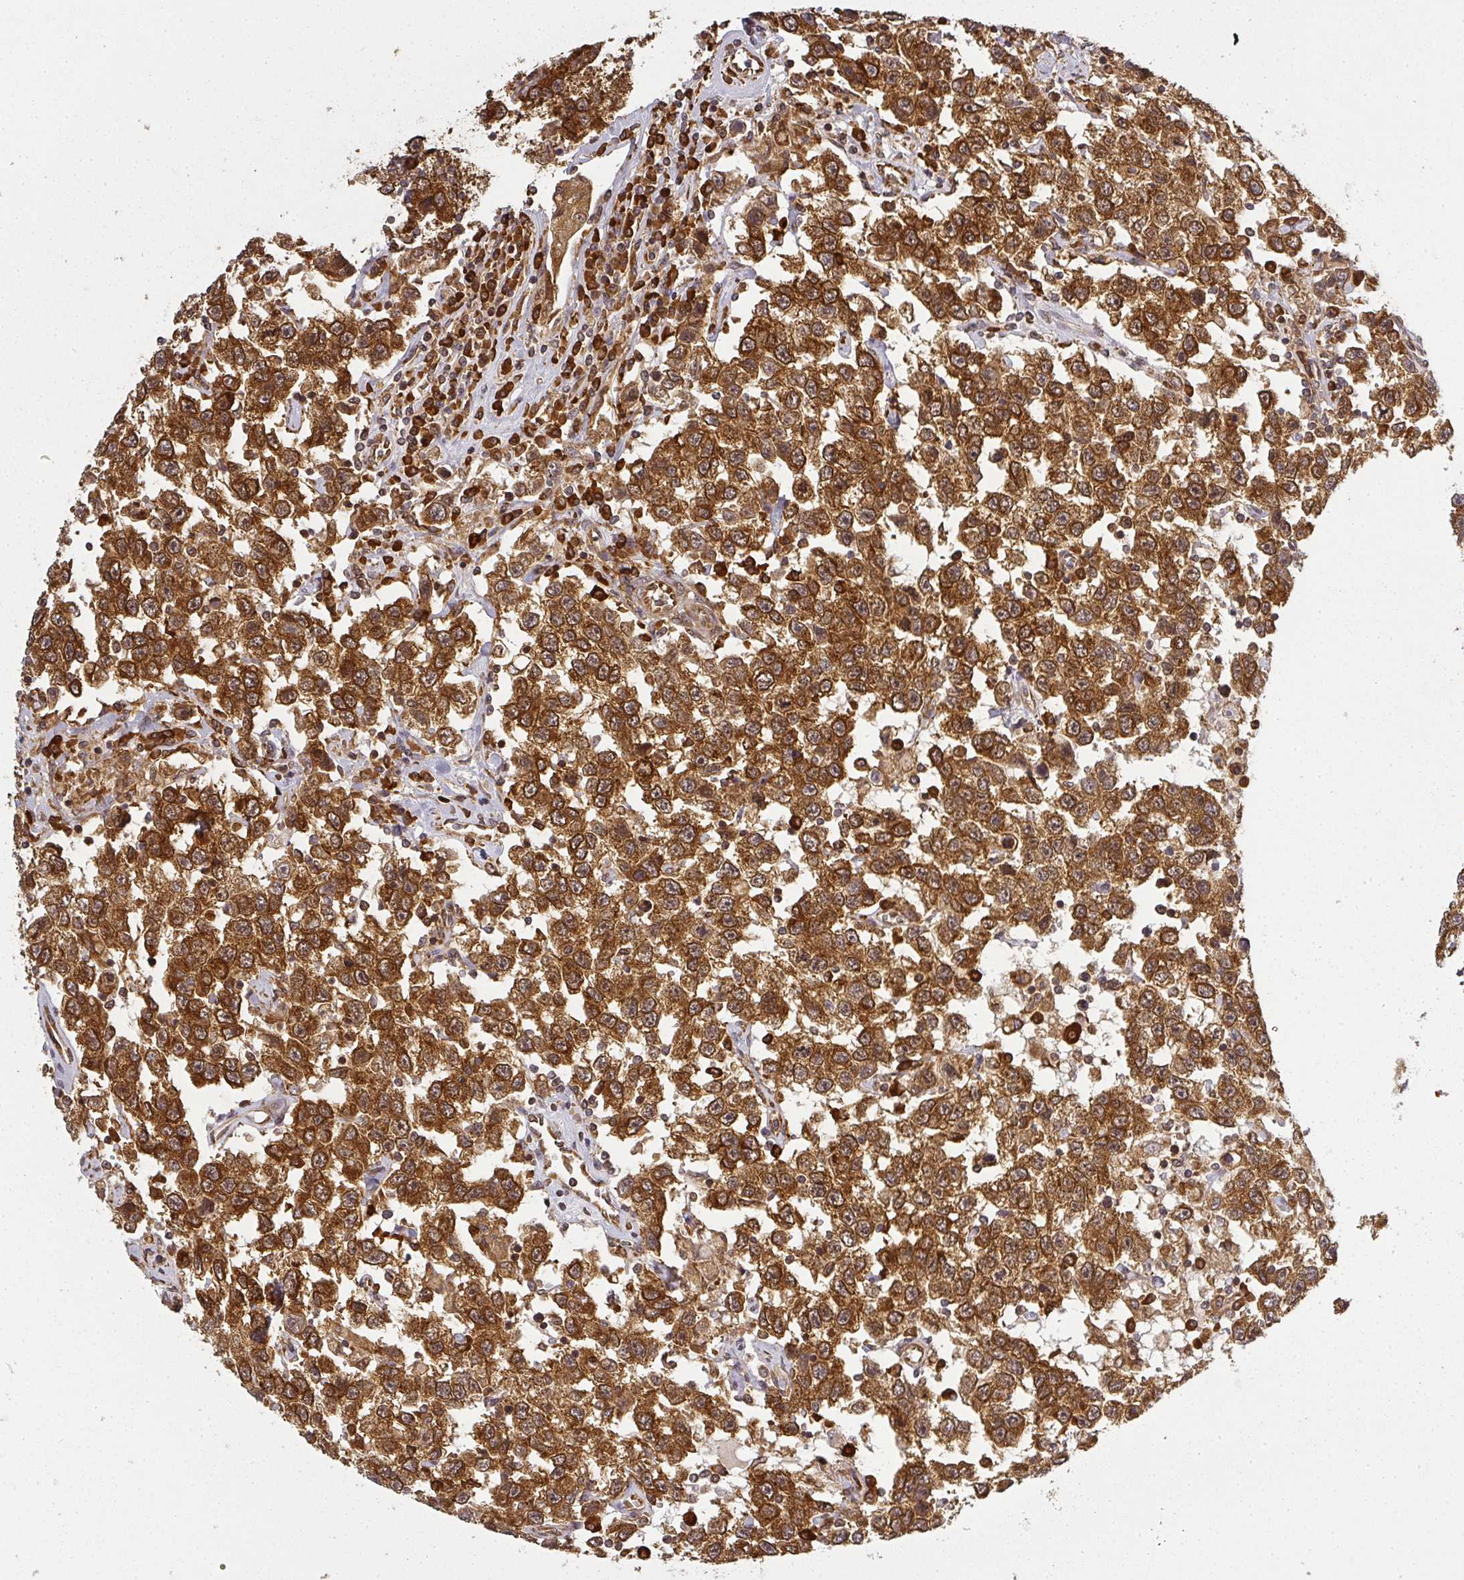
{"staining": {"intensity": "strong", "quantity": ">75%", "location": "cytoplasmic/membranous"}, "tissue": "testis cancer", "cell_type": "Tumor cells", "image_type": "cancer", "snomed": [{"axis": "morphology", "description": "Seminoma, NOS"}, {"axis": "topography", "description": "Testis"}], "caption": "IHC of human testis seminoma shows high levels of strong cytoplasmic/membranous expression in approximately >75% of tumor cells. The staining is performed using DAB brown chromogen to label protein expression. The nuclei are counter-stained blue using hematoxylin.", "gene": "PPP6R3", "patient": {"sex": "male", "age": 41}}